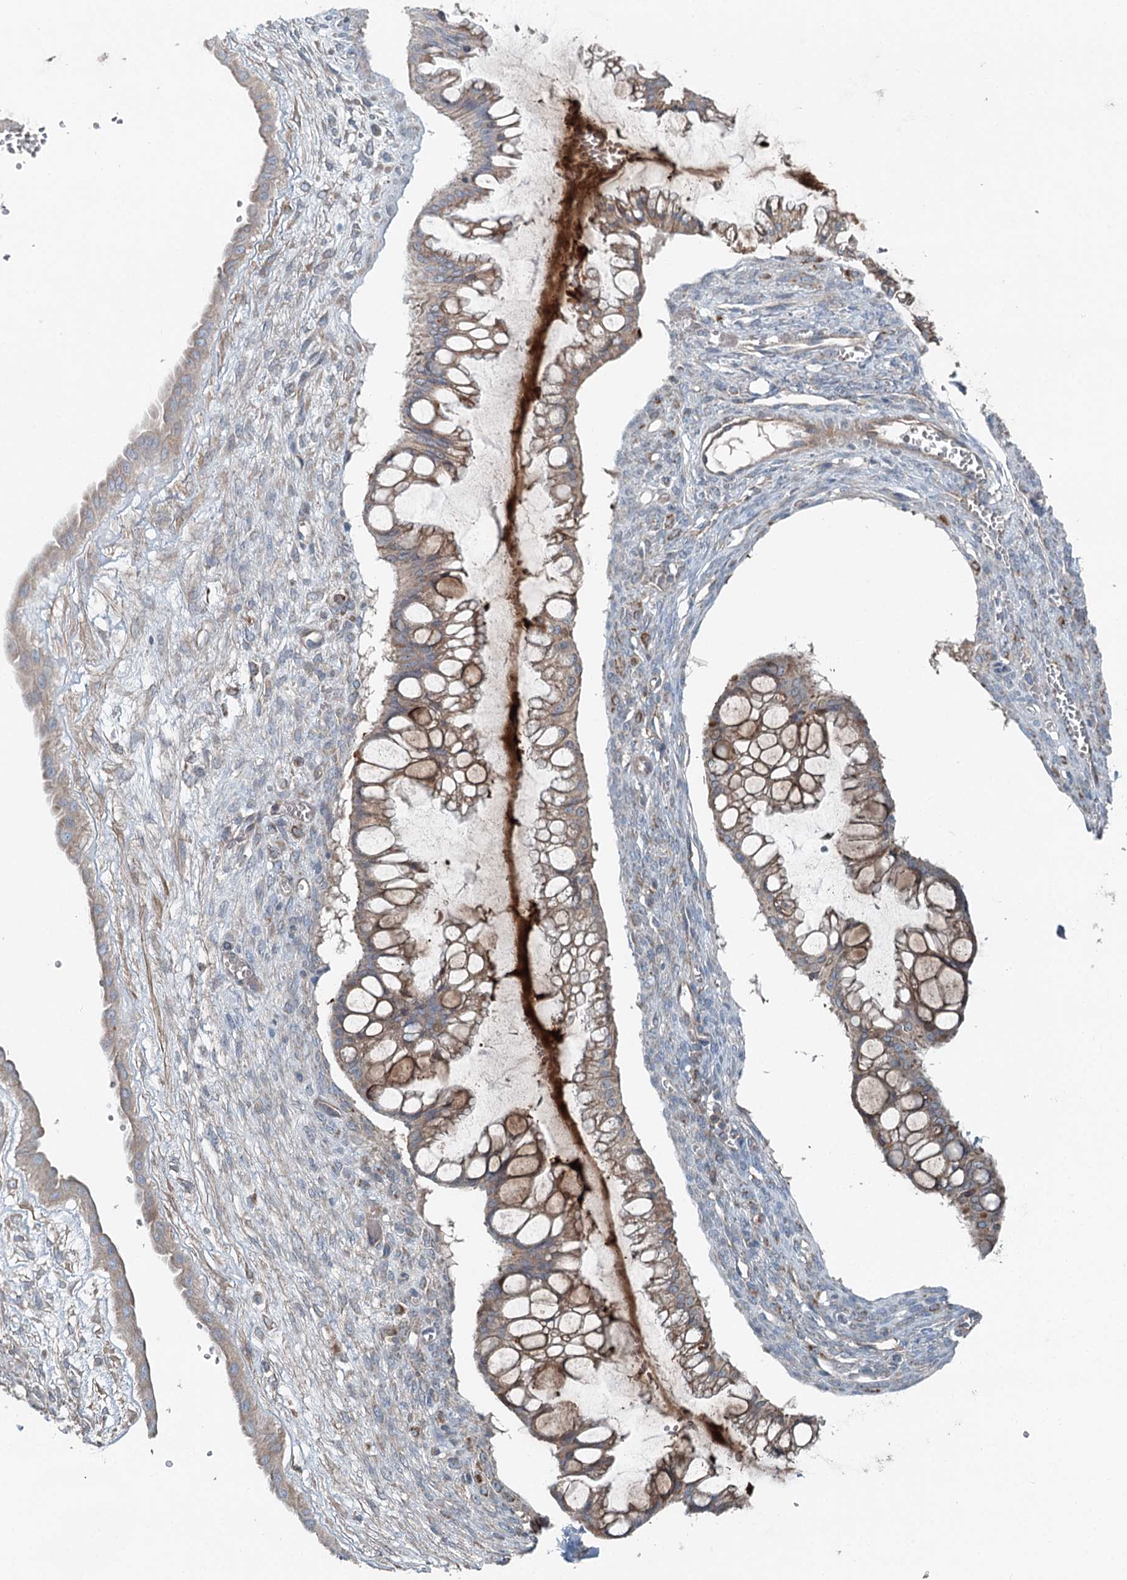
{"staining": {"intensity": "moderate", "quantity": "25%-75%", "location": "cytoplasmic/membranous"}, "tissue": "ovarian cancer", "cell_type": "Tumor cells", "image_type": "cancer", "snomed": [{"axis": "morphology", "description": "Cystadenocarcinoma, mucinous, NOS"}, {"axis": "topography", "description": "Ovary"}], "caption": "Tumor cells show moderate cytoplasmic/membranous positivity in approximately 25%-75% of cells in ovarian cancer (mucinous cystadenocarcinoma).", "gene": "CHCHD5", "patient": {"sex": "female", "age": 73}}